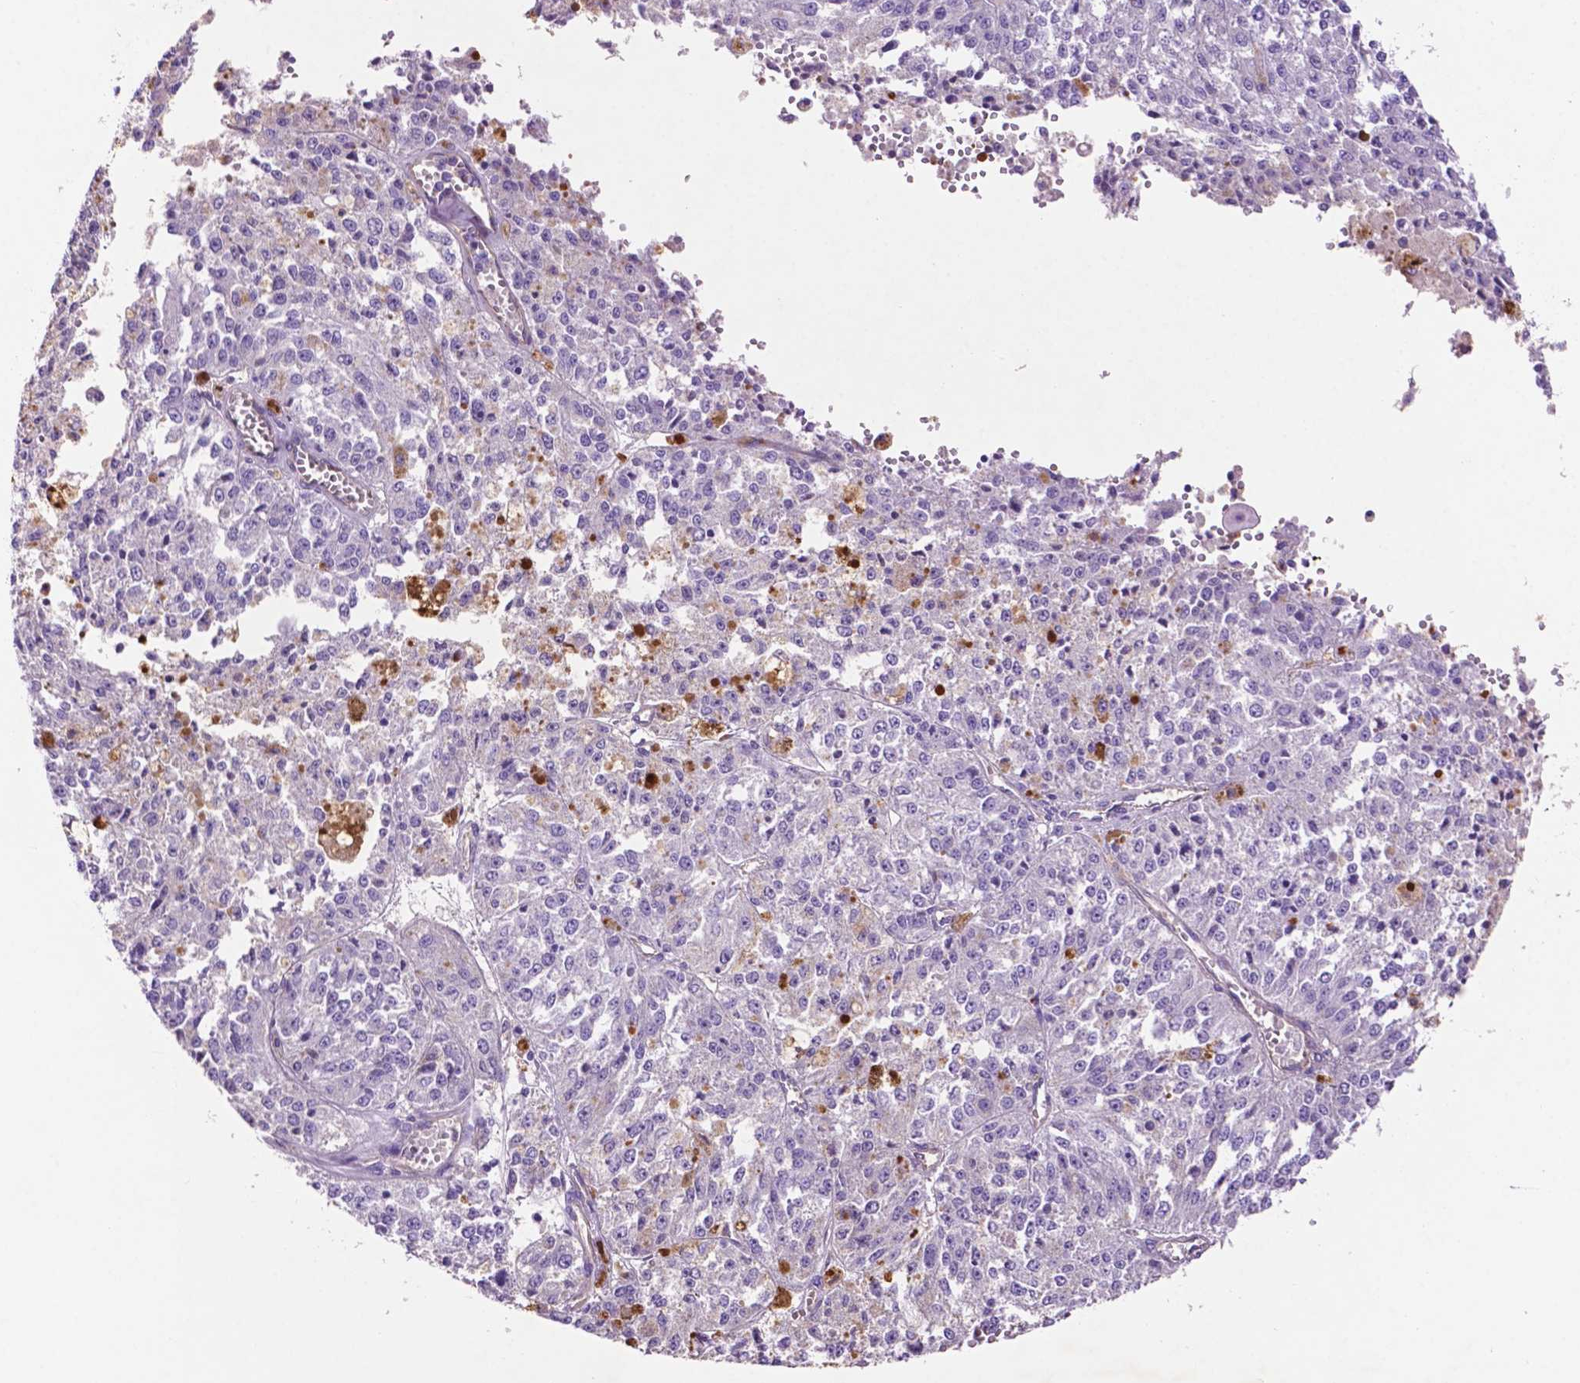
{"staining": {"intensity": "negative", "quantity": "none", "location": "none"}, "tissue": "melanoma", "cell_type": "Tumor cells", "image_type": "cancer", "snomed": [{"axis": "morphology", "description": "Malignant melanoma, Metastatic site"}, {"axis": "topography", "description": "Lymph node"}], "caption": "Immunohistochemical staining of human malignant melanoma (metastatic site) shows no significant positivity in tumor cells. (DAB (3,3'-diaminobenzidine) IHC with hematoxylin counter stain).", "gene": "GDPD5", "patient": {"sex": "female", "age": 64}}